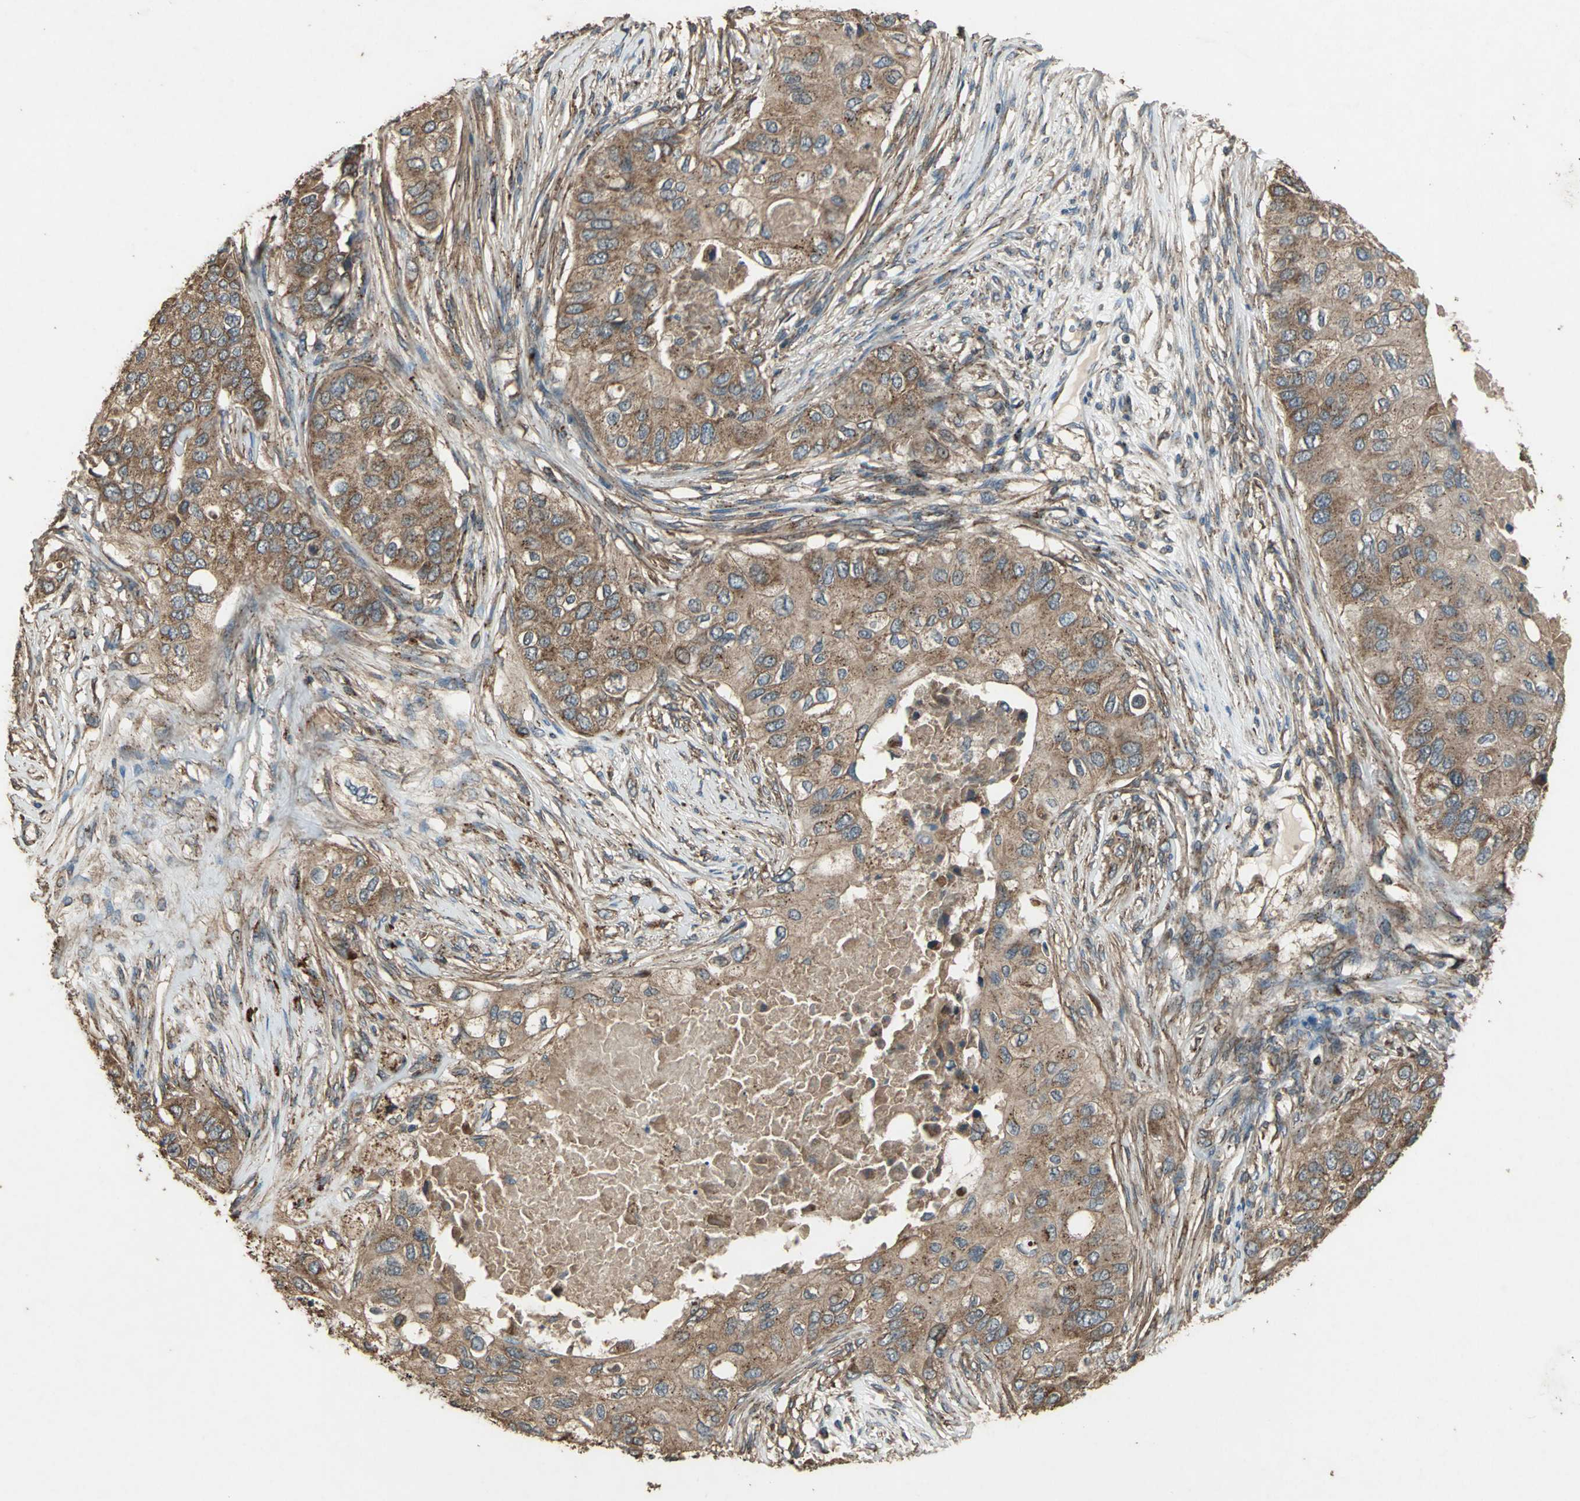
{"staining": {"intensity": "strong", "quantity": ">75%", "location": "cytoplasmic/membranous"}, "tissue": "breast cancer", "cell_type": "Tumor cells", "image_type": "cancer", "snomed": [{"axis": "morphology", "description": "Normal tissue, NOS"}, {"axis": "morphology", "description": "Duct carcinoma"}, {"axis": "topography", "description": "Breast"}], "caption": "Brown immunohistochemical staining in human breast cancer (invasive ductal carcinoma) displays strong cytoplasmic/membranous positivity in about >75% of tumor cells.", "gene": "POLRMT", "patient": {"sex": "female", "age": 49}}